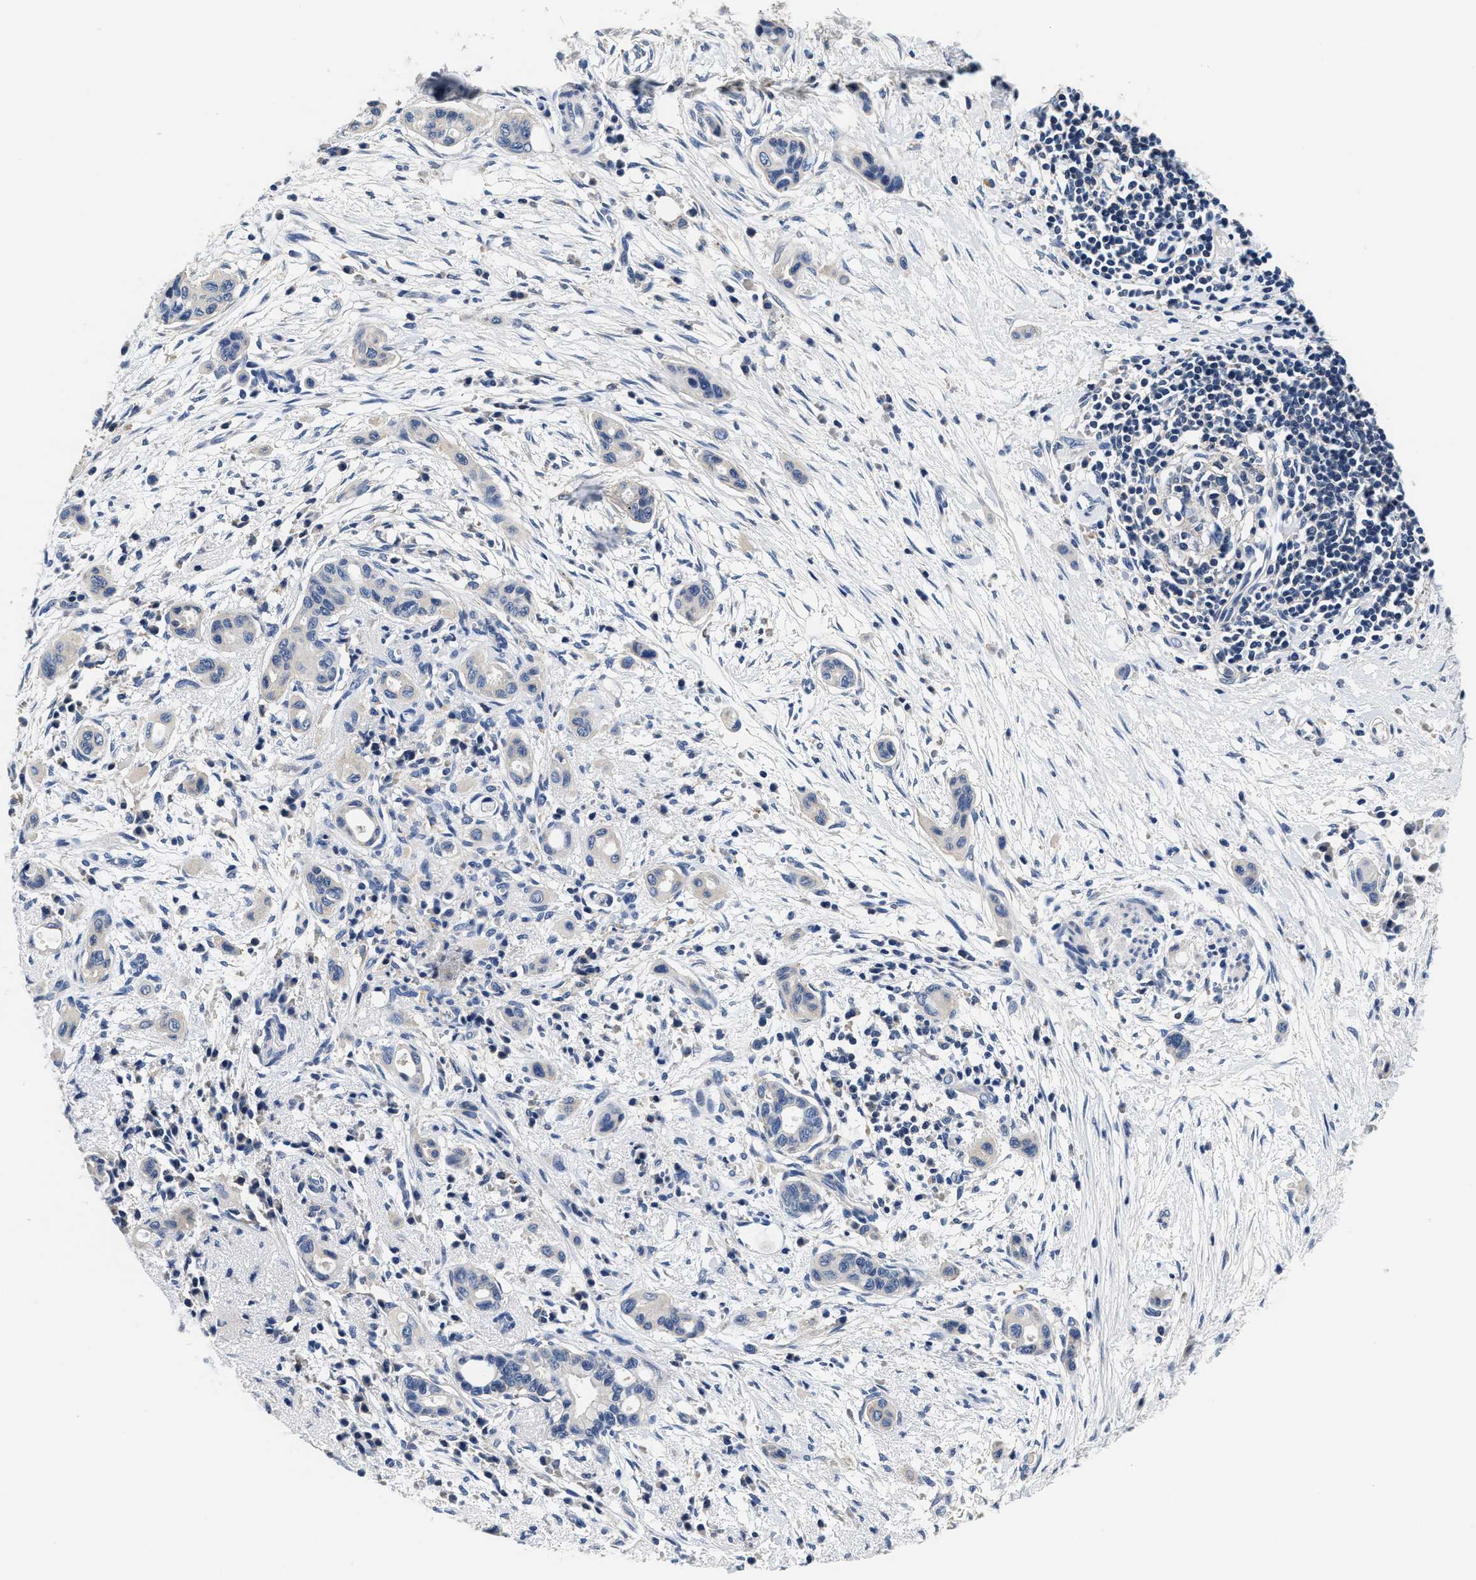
{"staining": {"intensity": "negative", "quantity": "none", "location": "none"}, "tissue": "pancreatic cancer", "cell_type": "Tumor cells", "image_type": "cancer", "snomed": [{"axis": "morphology", "description": "Adenocarcinoma, NOS"}, {"axis": "topography", "description": "Pancreas"}], "caption": "Immunohistochemistry (IHC) histopathology image of neoplastic tissue: human adenocarcinoma (pancreatic) stained with DAB (3,3'-diaminobenzidine) displays no significant protein expression in tumor cells. The staining was performed using DAB (3,3'-diaminobenzidine) to visualize the protein expression in brown, while the nuclei were stained in blue with hematoxylin (Magnification: 20x).", "gene": "ANKIB1", "patient": {"sex": "male", "age": 59}}